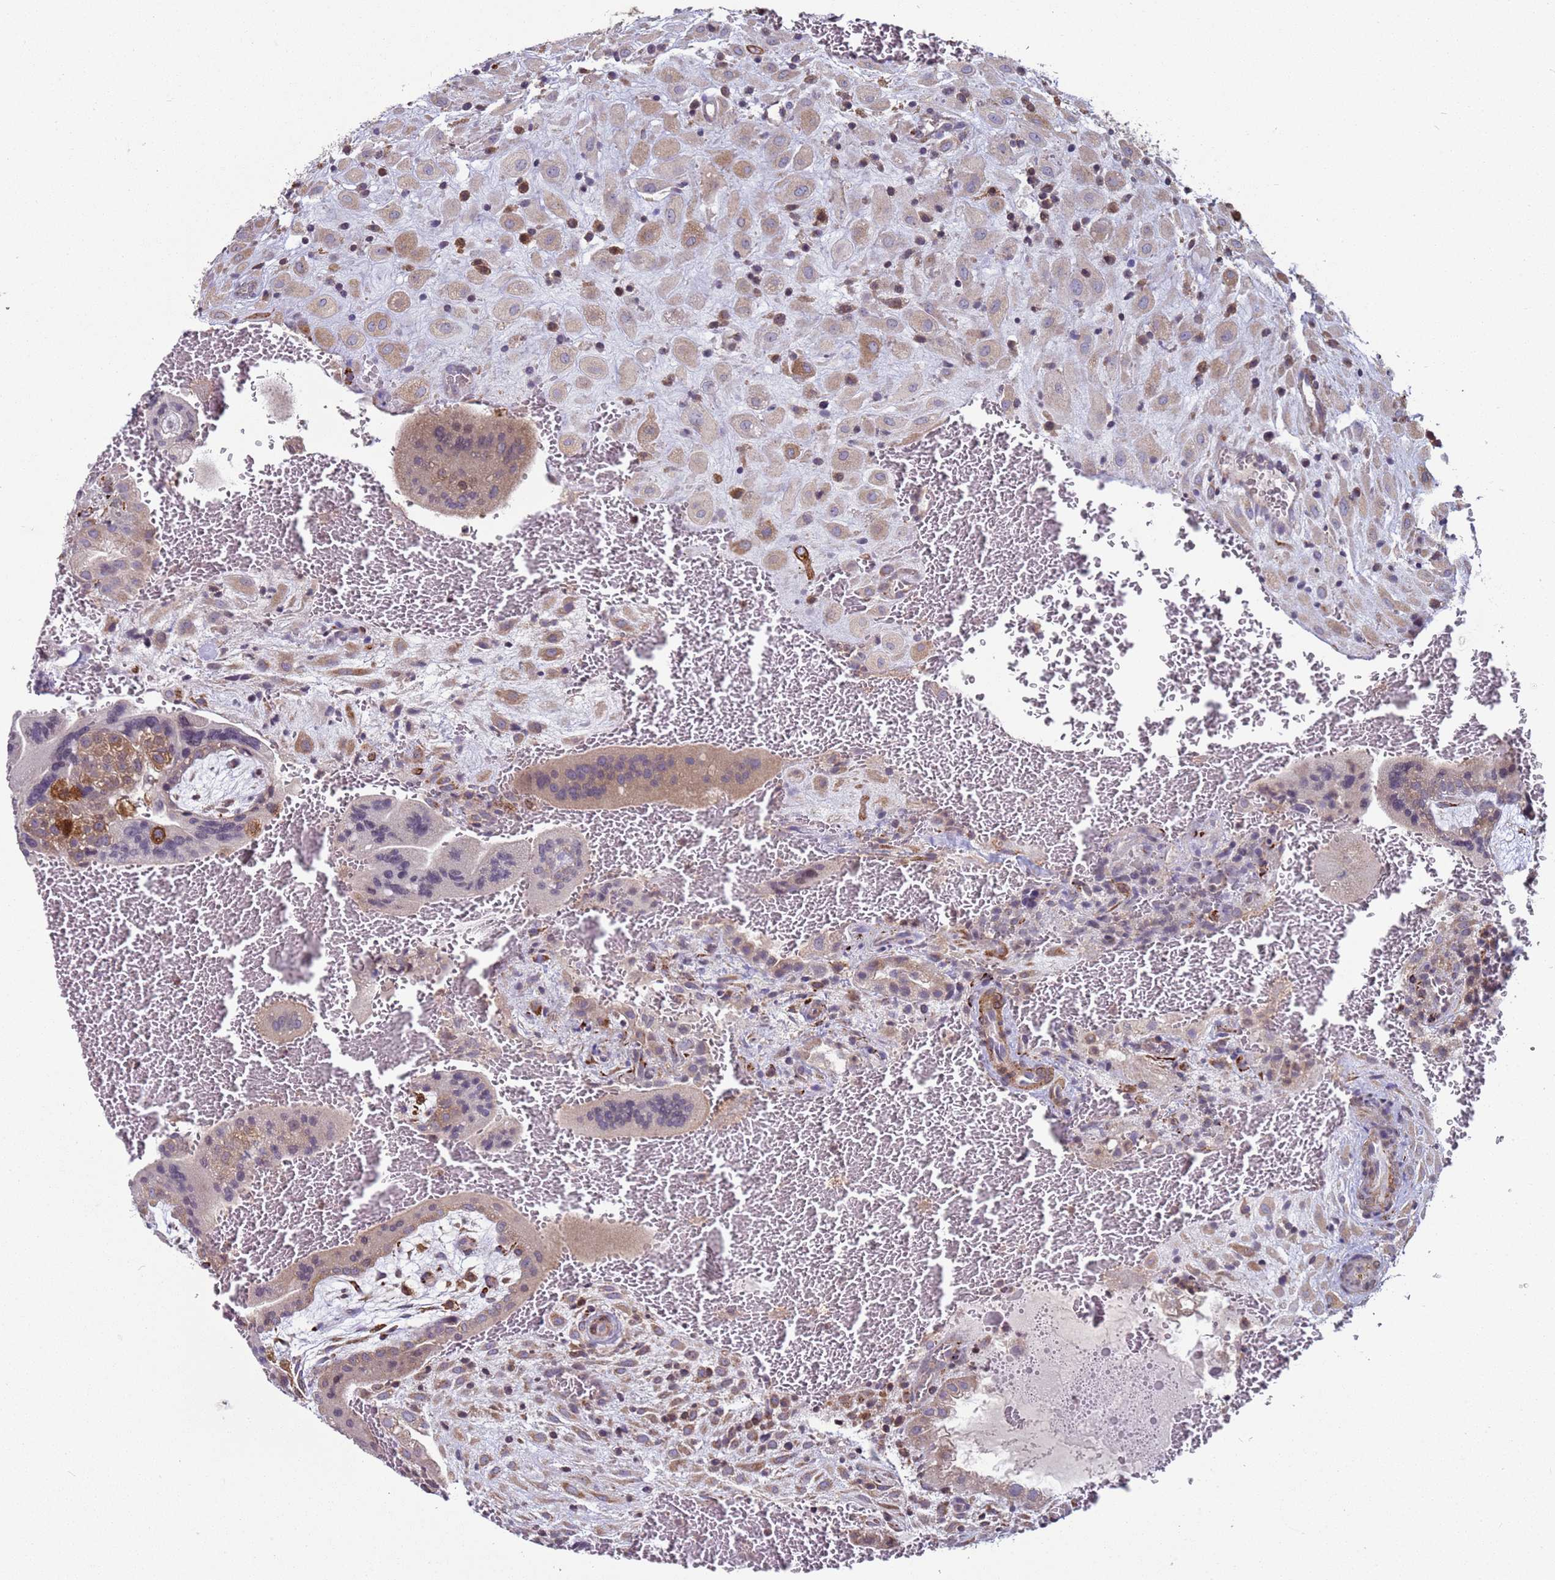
{"staining": {"intensity": "moderate", "quantity": "<25%", "location": "cytoplasmic/membranous"}, "tissue": "placenta", "cell_type": "Decidual cells", "image_type": "normal", "snomed": [{"axis": "morphology", "description": "Normal tissue, NOS"}, {"axis": "topography", "description": "Placenta"}], "caption": "About <25% of decidual cells in unremarkable placenta exhibit moderate cytoplasmic/membranous protein positivity as visualized by brown immunohistochemical staining.", "gene": "SNAPC4", "patient": {"sex": "female", "age": 35}}